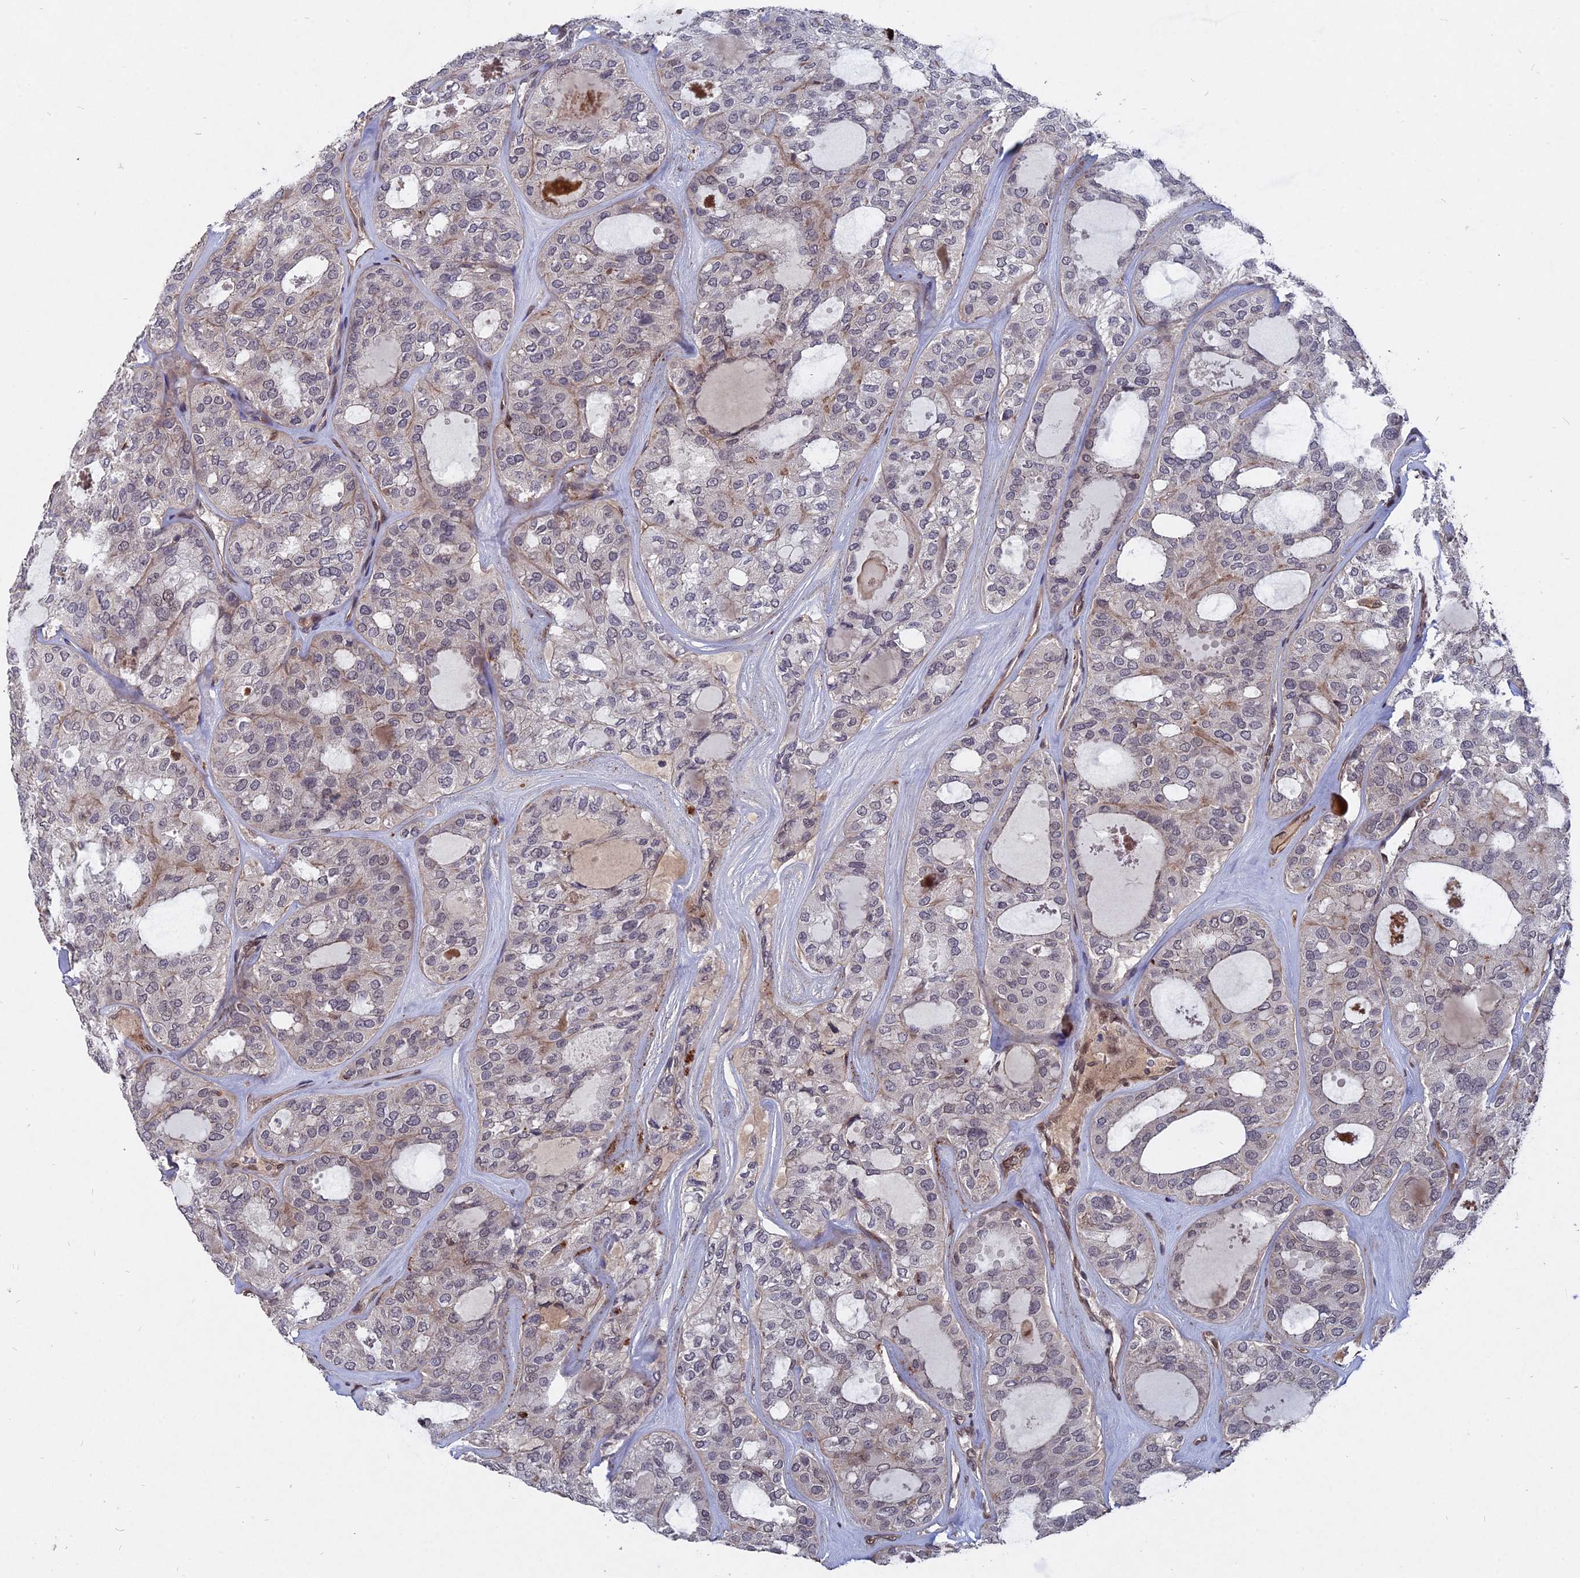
{"staining": {"intensity": "negative", "quantity": "none", "location": "none"}, "tissue": "thyroid cancer", "cell_type": "Tumor cells", "image_type": "cancer", "snomed": [{"axis": "morphology", "description": "Follicular adenoma carcinoma, NOS"}, {"axis": "topography", "description": "Thyroid gland"}], "caption": "DAB (3,3'-diaminobenzidine) immunohistochemical staining of human thyroid cancer (follicular adenoma carcinoma) exhibits no significant expression in tumor cells.", "gene": "NOSIP", "patient": {"sex": "male", "age": 75}}